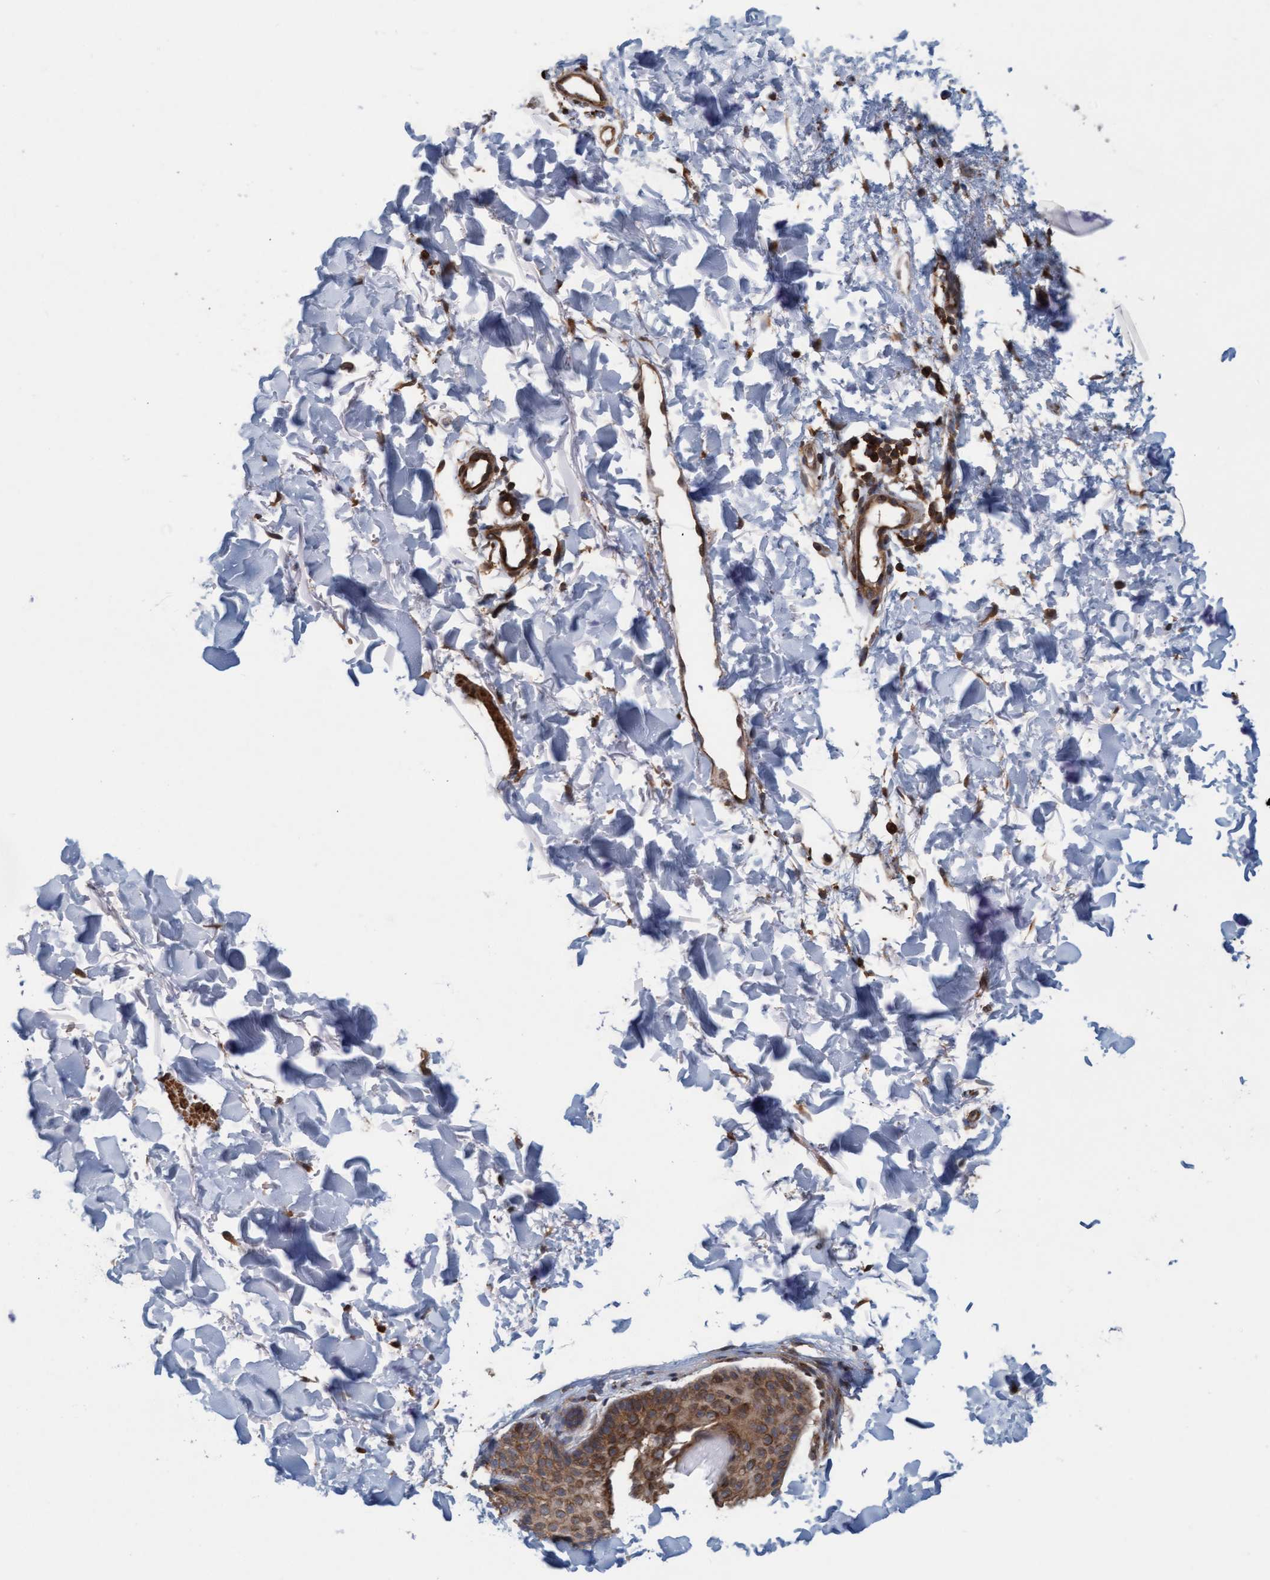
{"staining": {"intensity": "moderate", "quantity": ">75%", "location": "cytoplasmic/membranous"}, "tissue": "skin", "cell_type": "Fibroblasts", "image_type": "normal", "snomed": [{"axis": "morphology", "description": "Normal tissue, NOS"}, {"axis": "morphology", "description": "Malignant melanoma, NOS"}, {"axis": "topography", "description": "Skin"}], "caption": "Brown immunohistochemical staining in normal skin shows moderate cytoplasmic/membranous staining in approximately >75% of fibroblasts. (DAB (3,3'-diaminobenzidine) = brown stain, brightfield microscopy at high magnification).", "gene": "FXR2", "patient": {"sex": "male", "age": 83}}